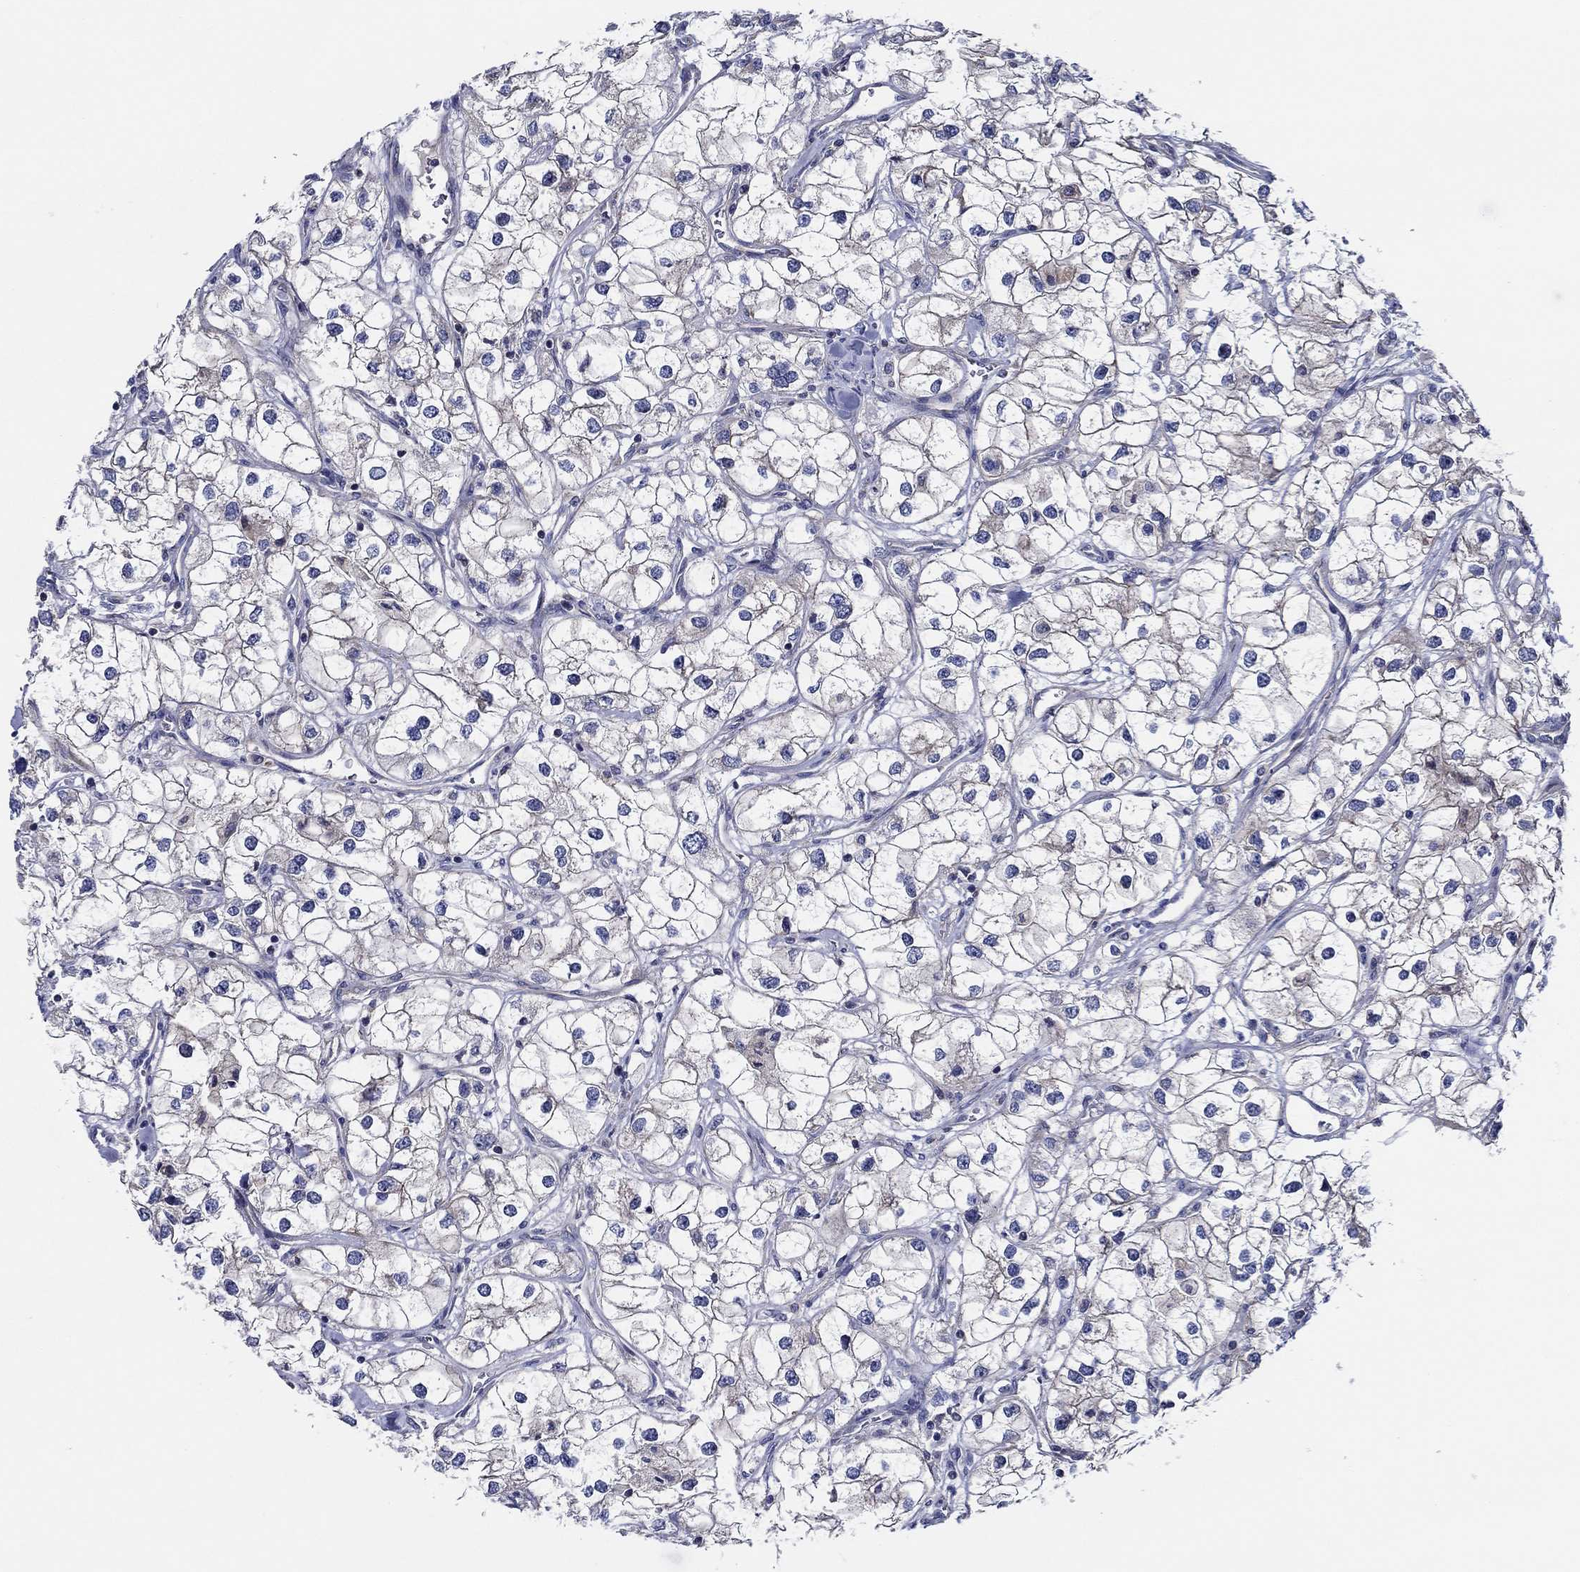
{"staining": {"intensity": "negative", "quantity": "none", "location": "none"}, "tissue": "renal cancer", "cell_type": "Tumor cells", "image_type": "cancer", "snomed": [{"axis": "morphology", "description": "Adenocarcinoma, NOS"}, {"axis": "topography", "description": "Kidney"}], "caption": "High magnification brightfield microscopy of renal adenocarcinoma stained with DAB (3,3'-diaminobenzidine) (brown) and counterstained with hematoxylin (blue): tumor cells show no significant expression.", "gene": "CFAP61", "patient": {"sex": "male", "age": 59}}